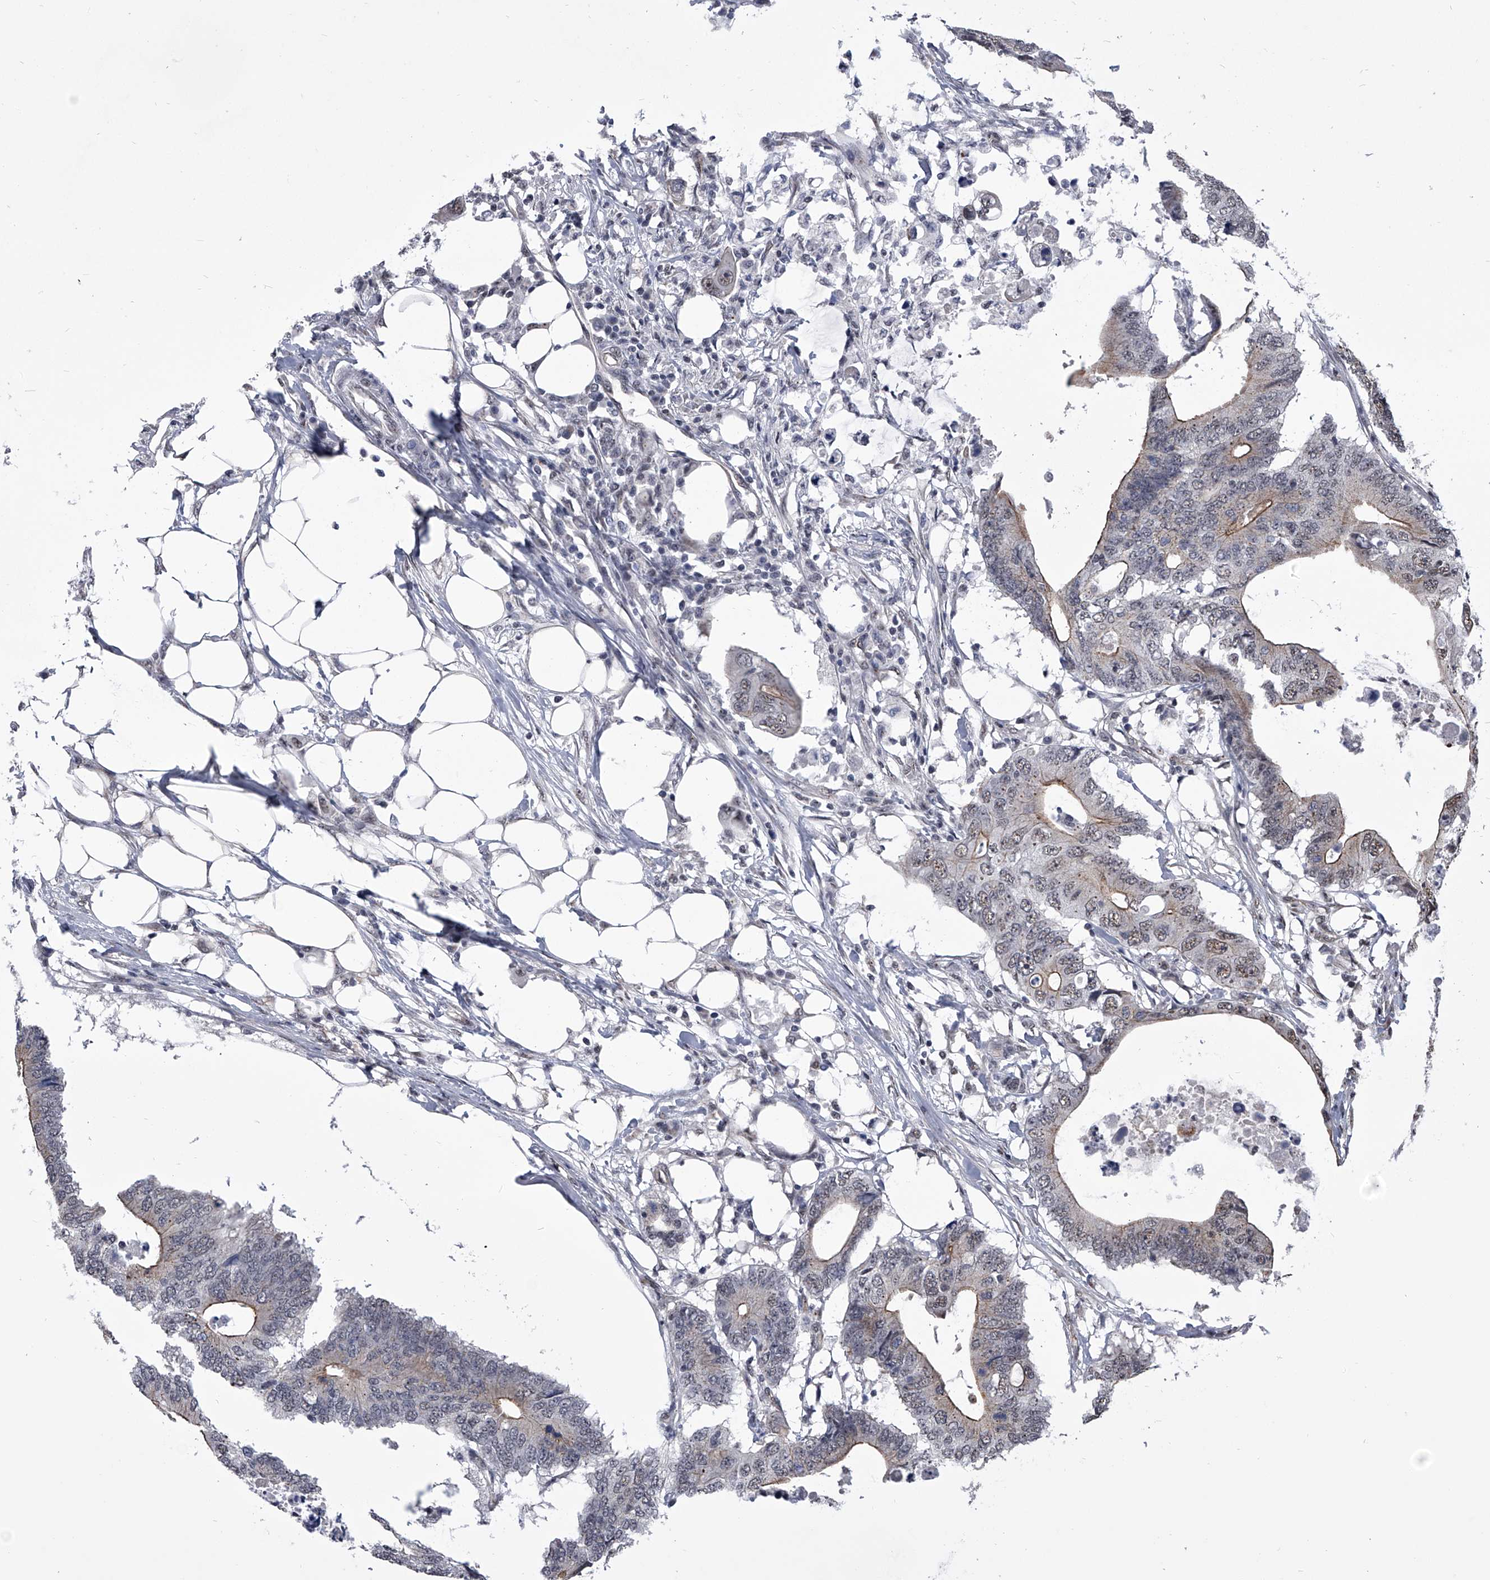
{"staining": {"intensity": "weak", "quantity": "<25%", "location": "cytoplasmic/membranous,nuclear"}, "tissue": "colorectal cancer", "cell_type": "Tumor cells", "image_type": "cancer", "snomed": [{"axis": "morphology", "description": "Adenocarcinoma, NOS"}, {"axis": "topography", "description": "Colon"}], "caption": "A micrograph of colorectal cancer (adenocarcinoma) stained for a protein shows no brown staining in tumor cells. The staining was performed using DAB (3,3'-diaminobenzidine) to visualize the protein expression in brown, while the nuclei were stained in blue with hematoxylin (Magnification: 20x).", "gene": "ZNF76", "patient": {"sex": "male", "age": 71}}